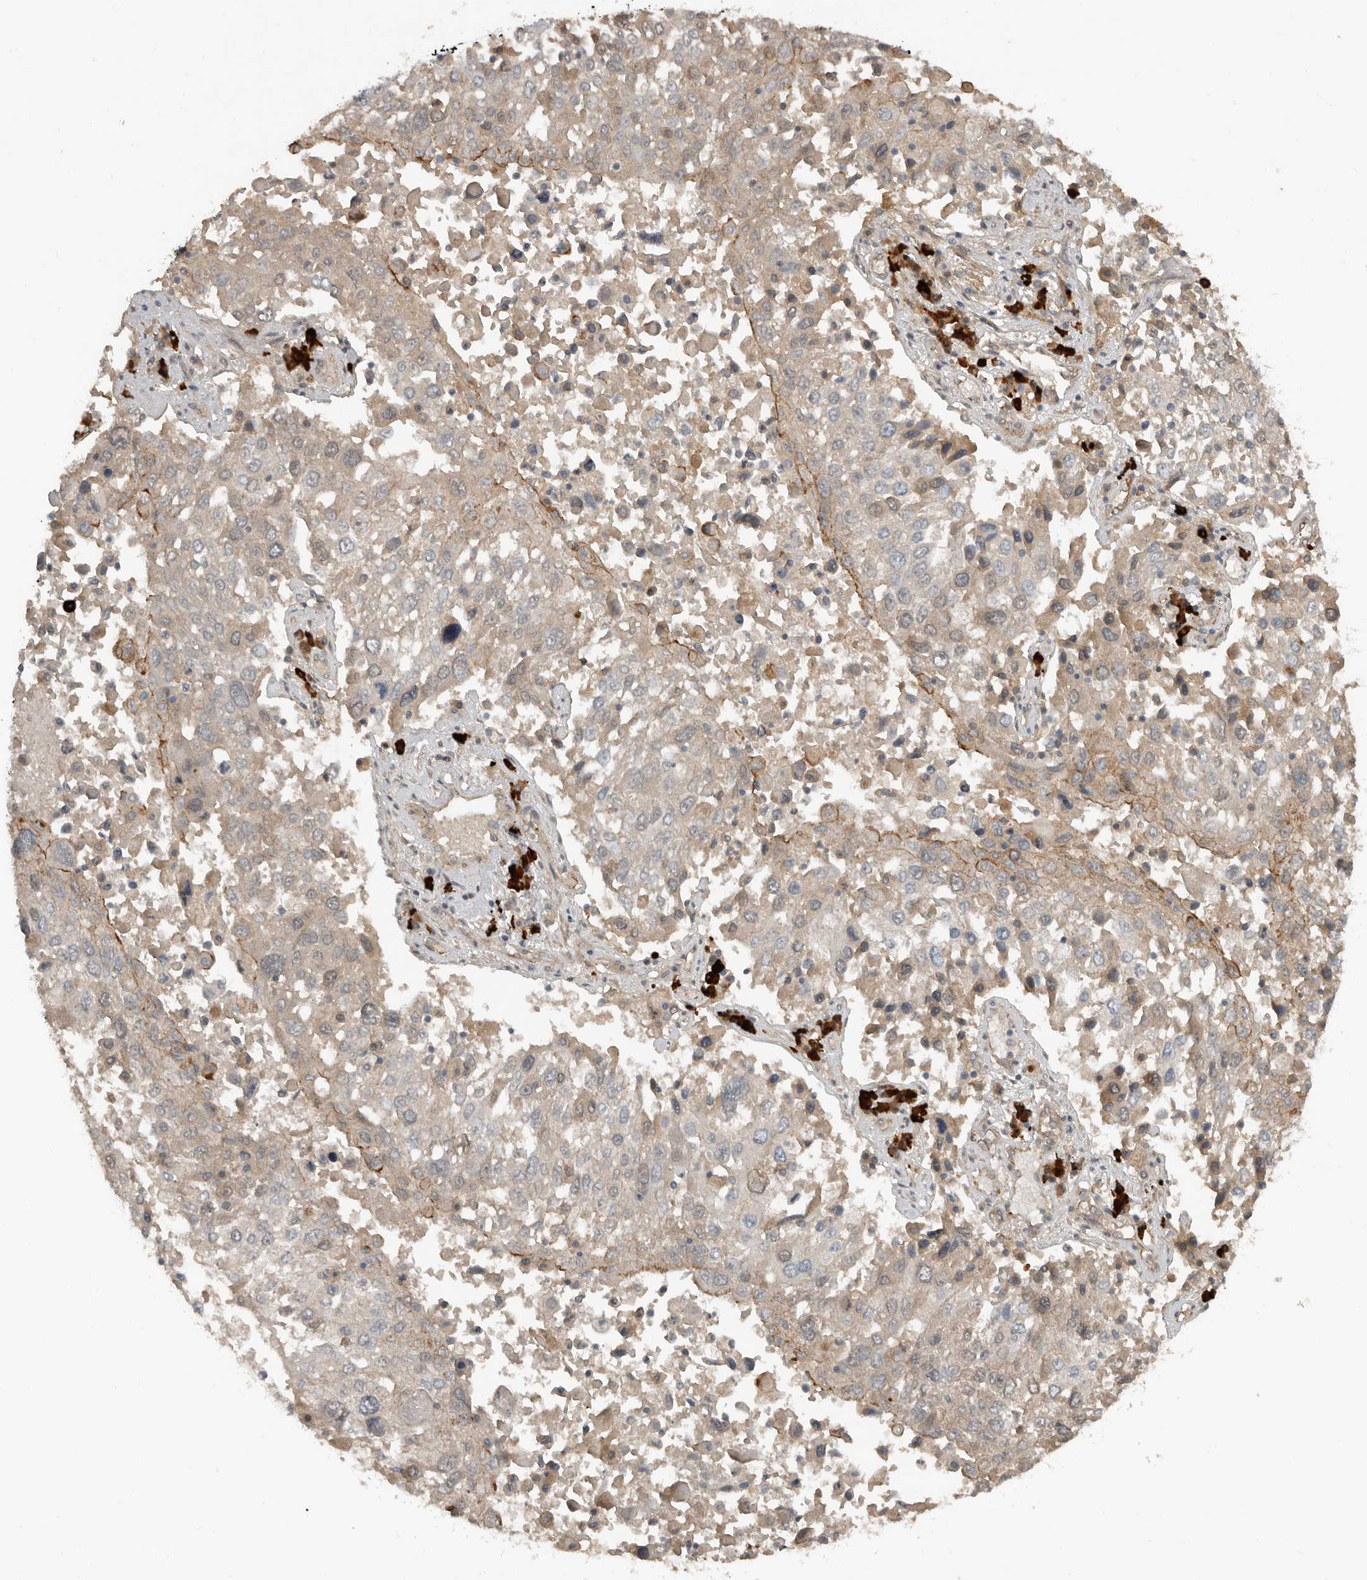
{"staining": {"intensity": "moderate", "quantity": "<25%", "location": "cytoplasmic/membranous"}, "tissue": "lung cancer", "cell_type": "Tumor cells", "image_type": "cancer", "snomed": [{"axis": "morphology", "description": "Squamous cell carcinoma, NOS"}, {"axis": "topography", "description": "Lung"}], "caption": "IHC of squamous cell carcinoma (lung) demonstrates low levels of moderate cytoplasmic/membranous positivity in about <25% of tumor cells.", "gene": "TEAD3", "patient": {"sex": "male", "age": 65}}